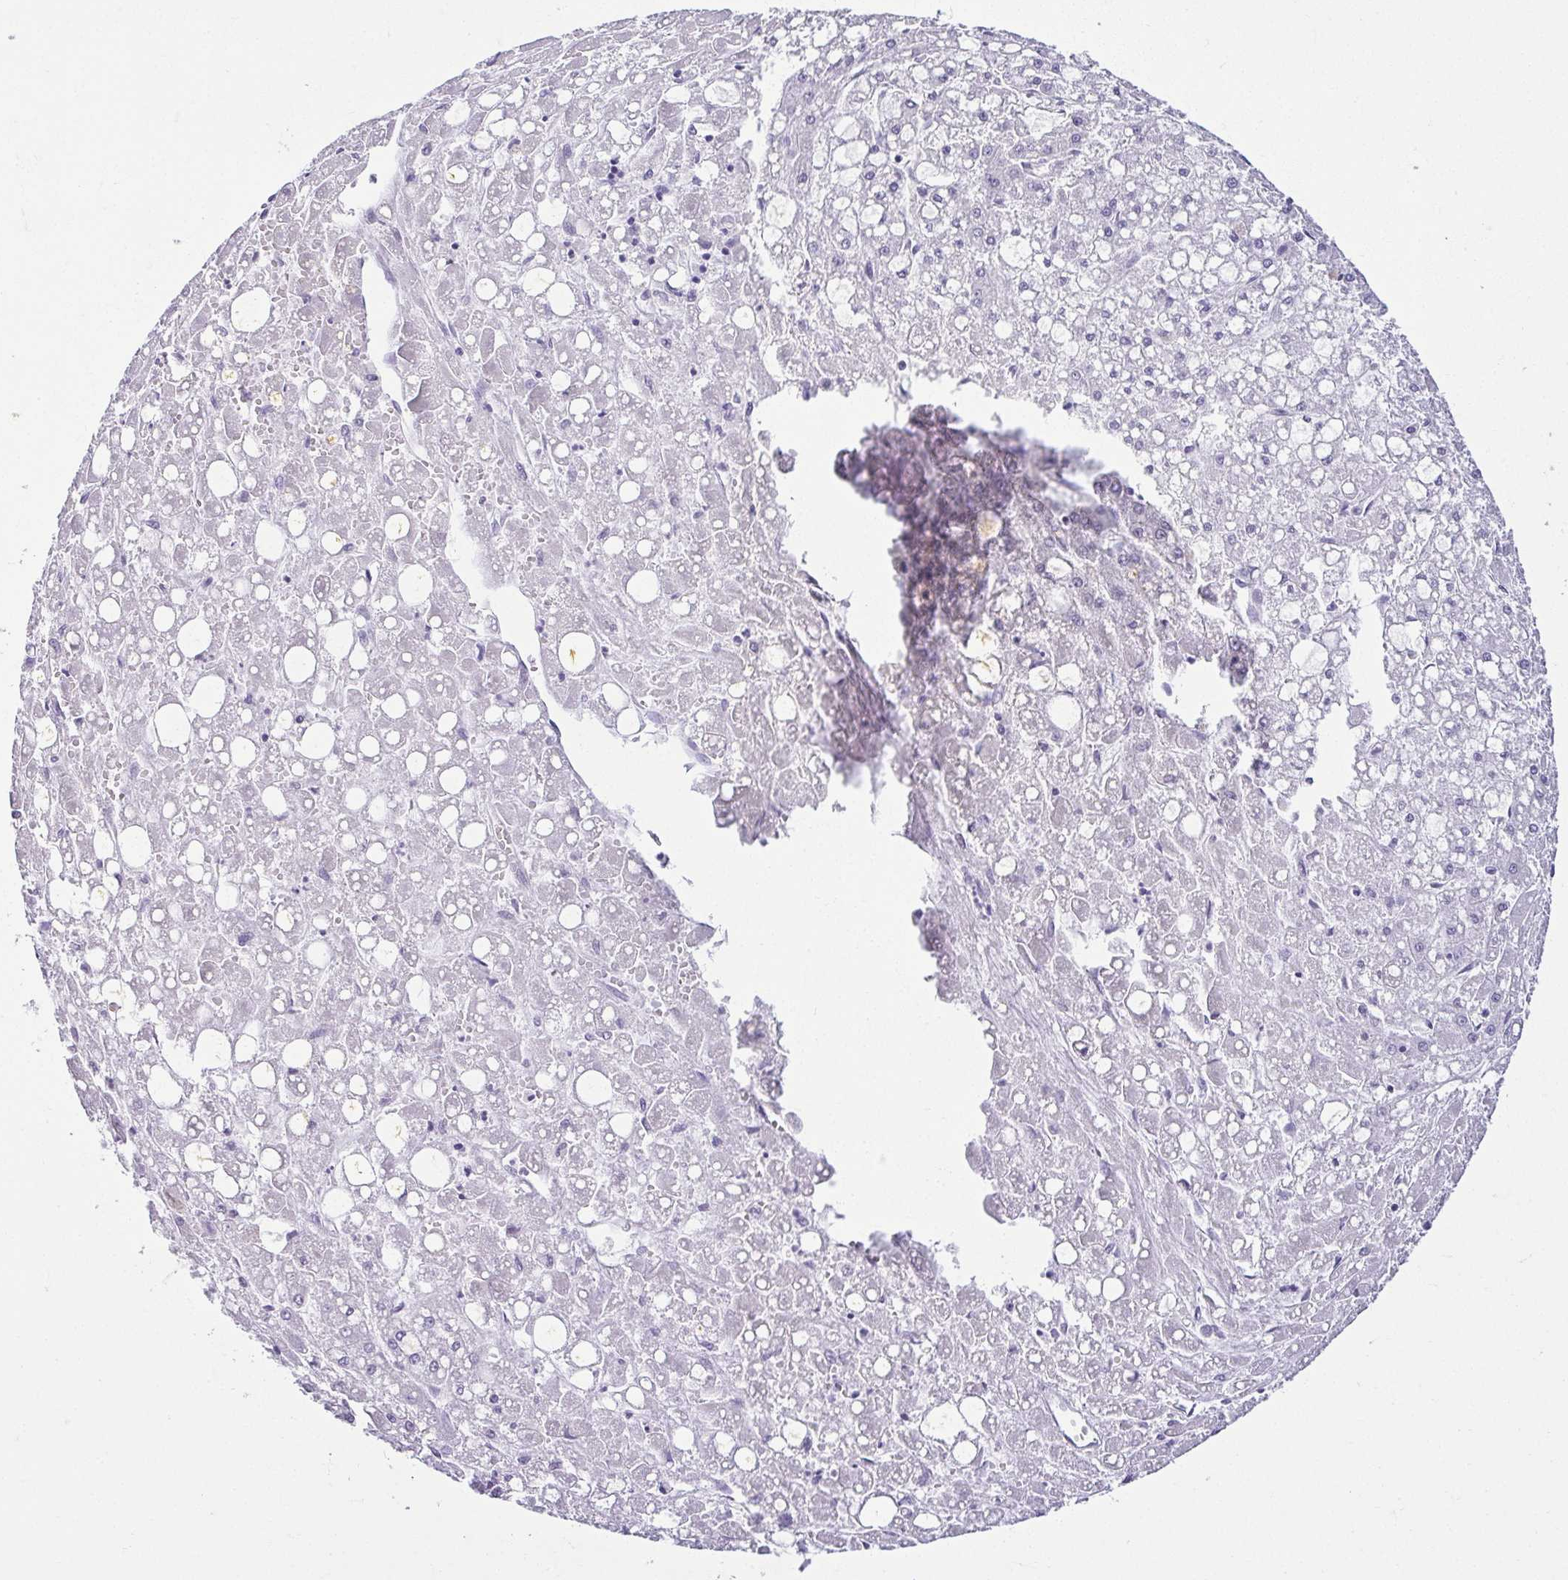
{"staining": {"intensity": "negative", "quantity": "none", "location": "none"}, "tissue": "liver cancer", "cell_type": "Tumor cells", "image_type": "cancer", "snomed": [{"axis": "morphology", "description": "Carcinoma, Hepatocellular, NOS"}, {"axis": "topography", "description": "Liver"}], "caption": "High power microscopy micrograph of an immunohistochemistry (IHC) histopathology image of liver cancer (hepatocellular carcinoma), revealing no significant expression in tumor cells.", "gene": "RBM3", "patient": {"sex": "male", "age": 67}}